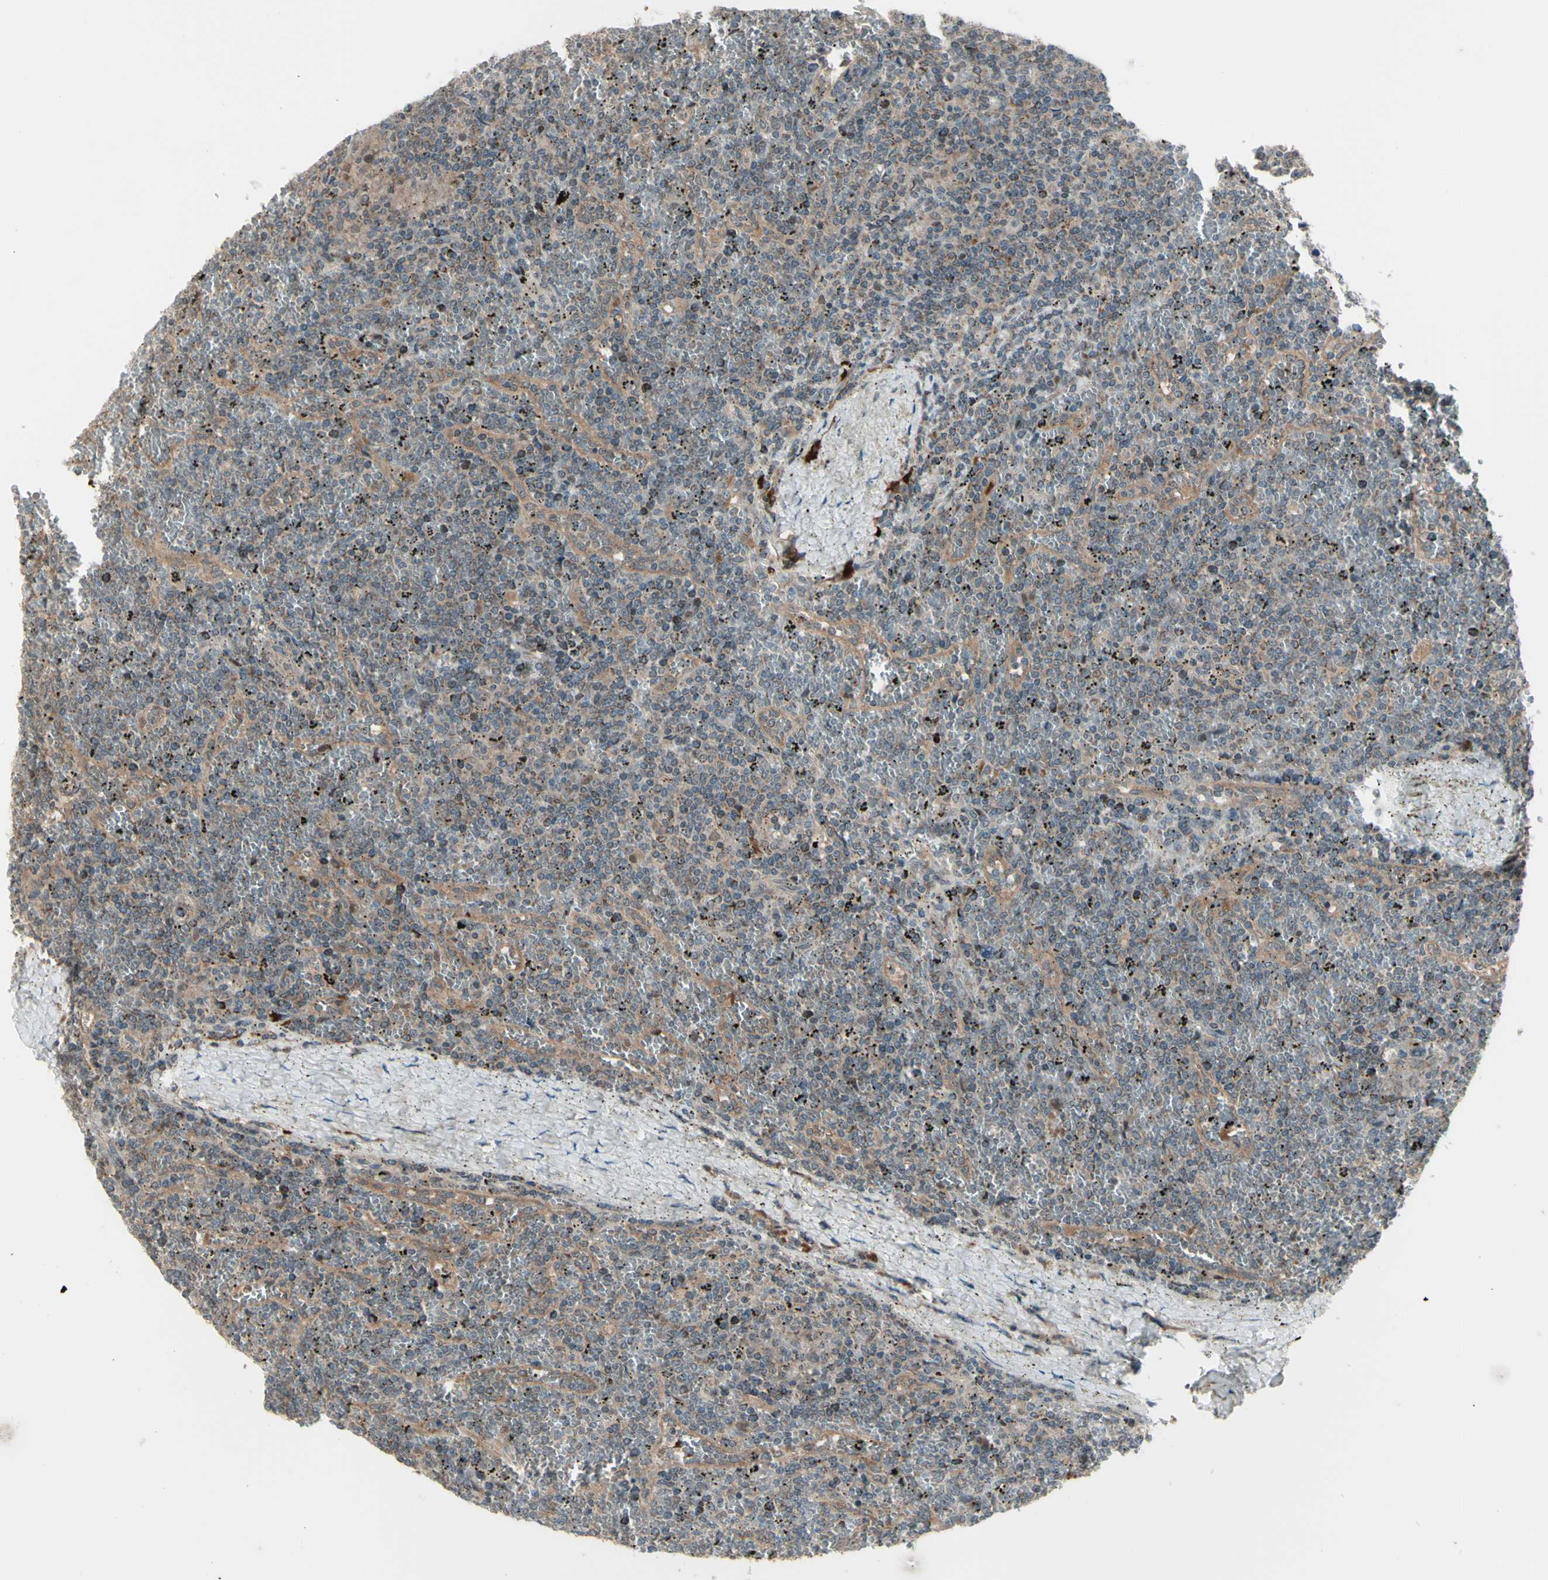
{"staining": {"intensity": "weak", "quantity": ">75%", "location": "cytoplasmic/membranous"}, "tissue": "lymphoma", "cell_type": "Tumor cells", "image_type": "cancer", "snomed": [{"axis": "morphology", "description": "Malignant lymphoma, non-Hodgkin's type, Low grade"}, {"axis": "topography", "description": "Spleen"}], "caption": "High-magnification brightfield microscopy of malignant lymphoma, non-Hodgkin's type (low-grade) stained with DAB (brown) and counterstained with hematoxylin (blue). tumor cells exhibit weak cytoplasmic/membranous staining is identified in about>75% of cells. Ihc stains the protein in brown and the nuclei are stained blue.", "gene": "OSTM1", "patient": {"sex": "female", "age": 19}}